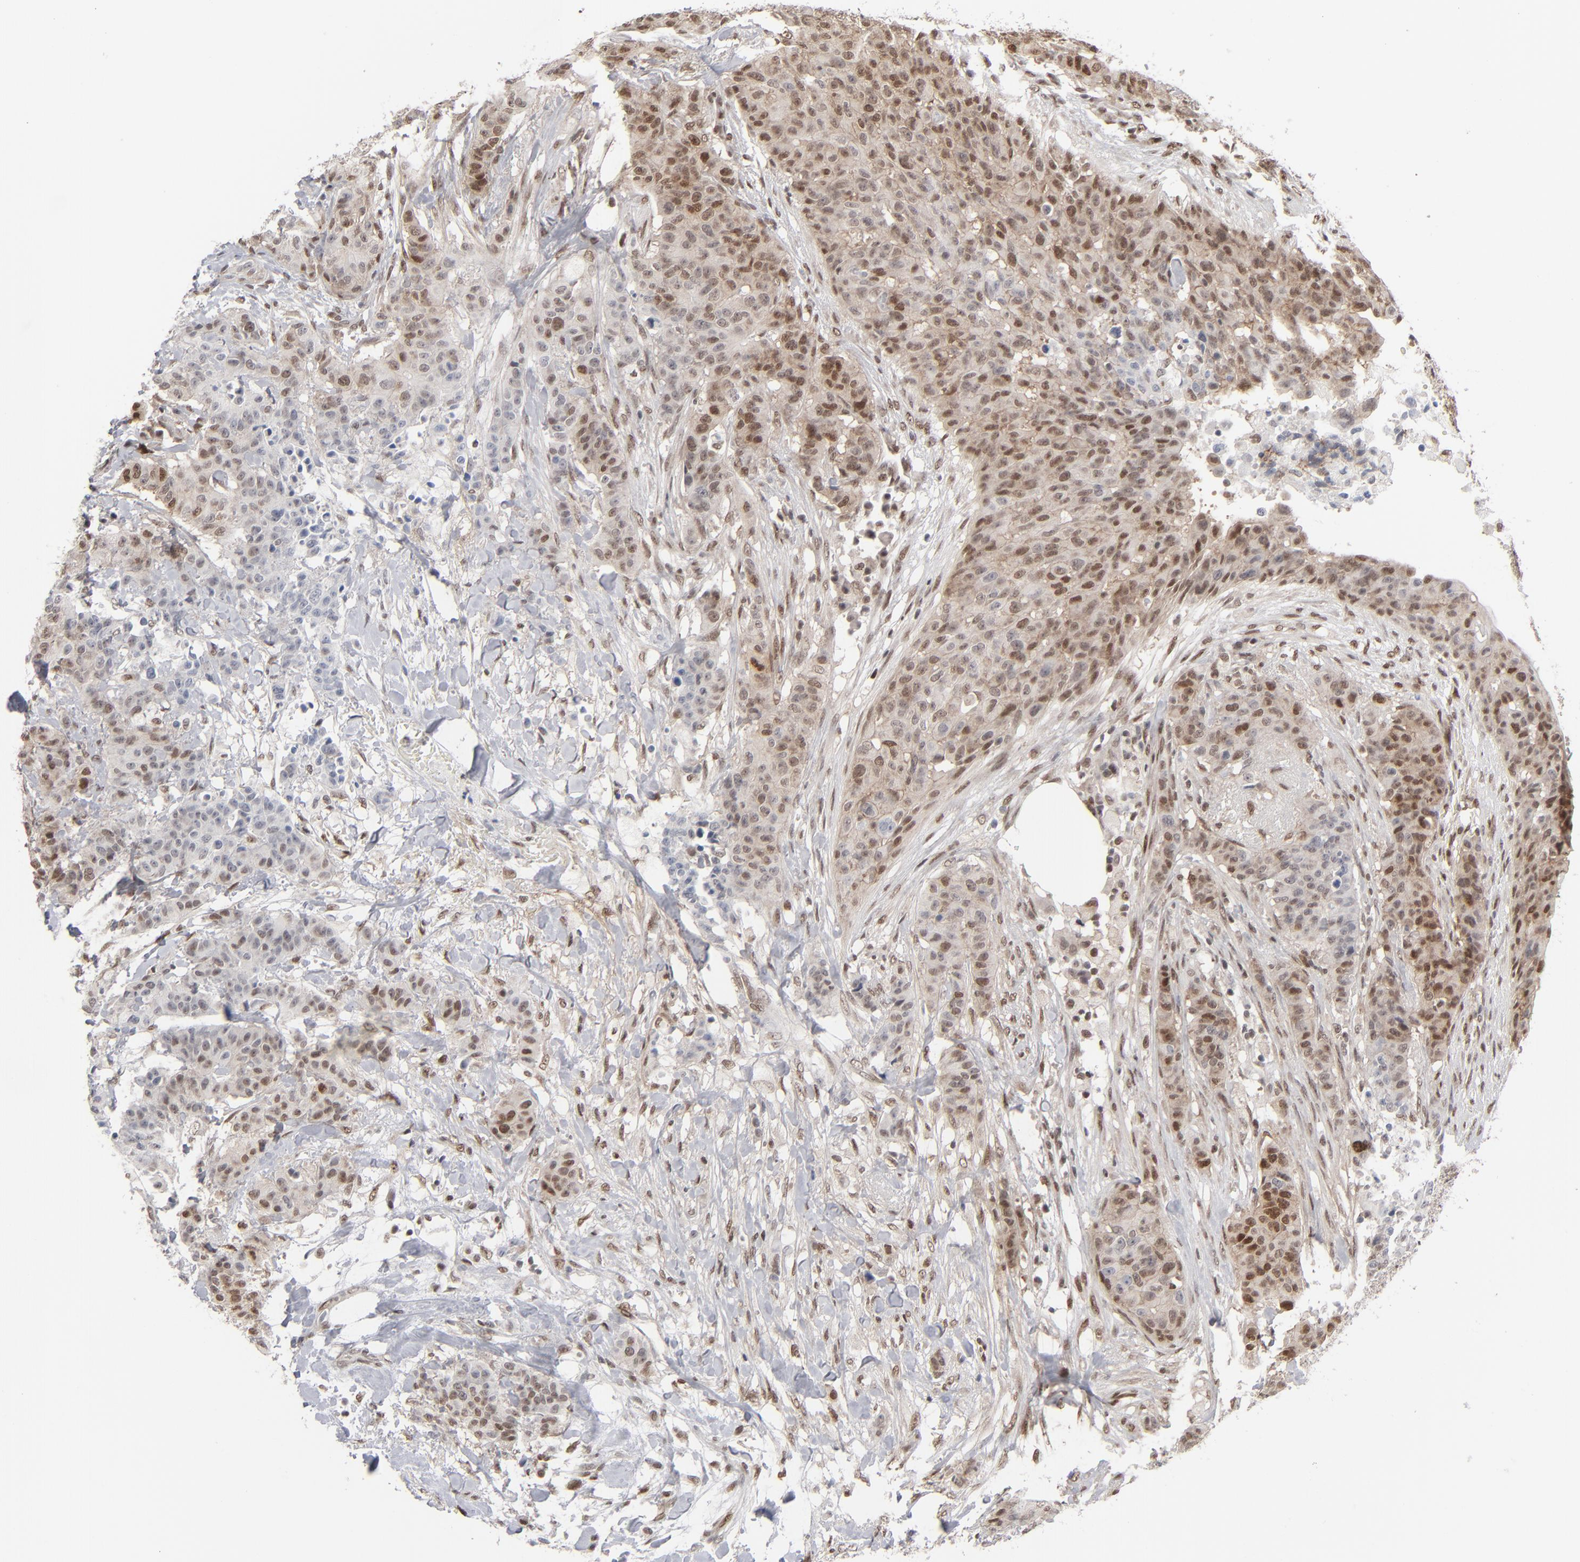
{"staining": {"intensity": "moderate", "quantity": ">75%", "location": "cytoplasmic/membranous,nuclear"}, "tissue": "breast cancer", "cell_type": "Tumor cells", "image_type": "cancer", "snomed": [{"axis": "morphology", "description": "Duct carcinoma"}, {"axis": "topography", "description": "Breast"}], "caption": "Approximately >75% of tumor cells in human breast invasive ductal carcinoma display moderate cytoplasmic/membranous and nuclear protein expression as visualized by brown immunohistochemical staining.", "gene": "IRF9", "patient": {"sex": "female", "age": 40}}